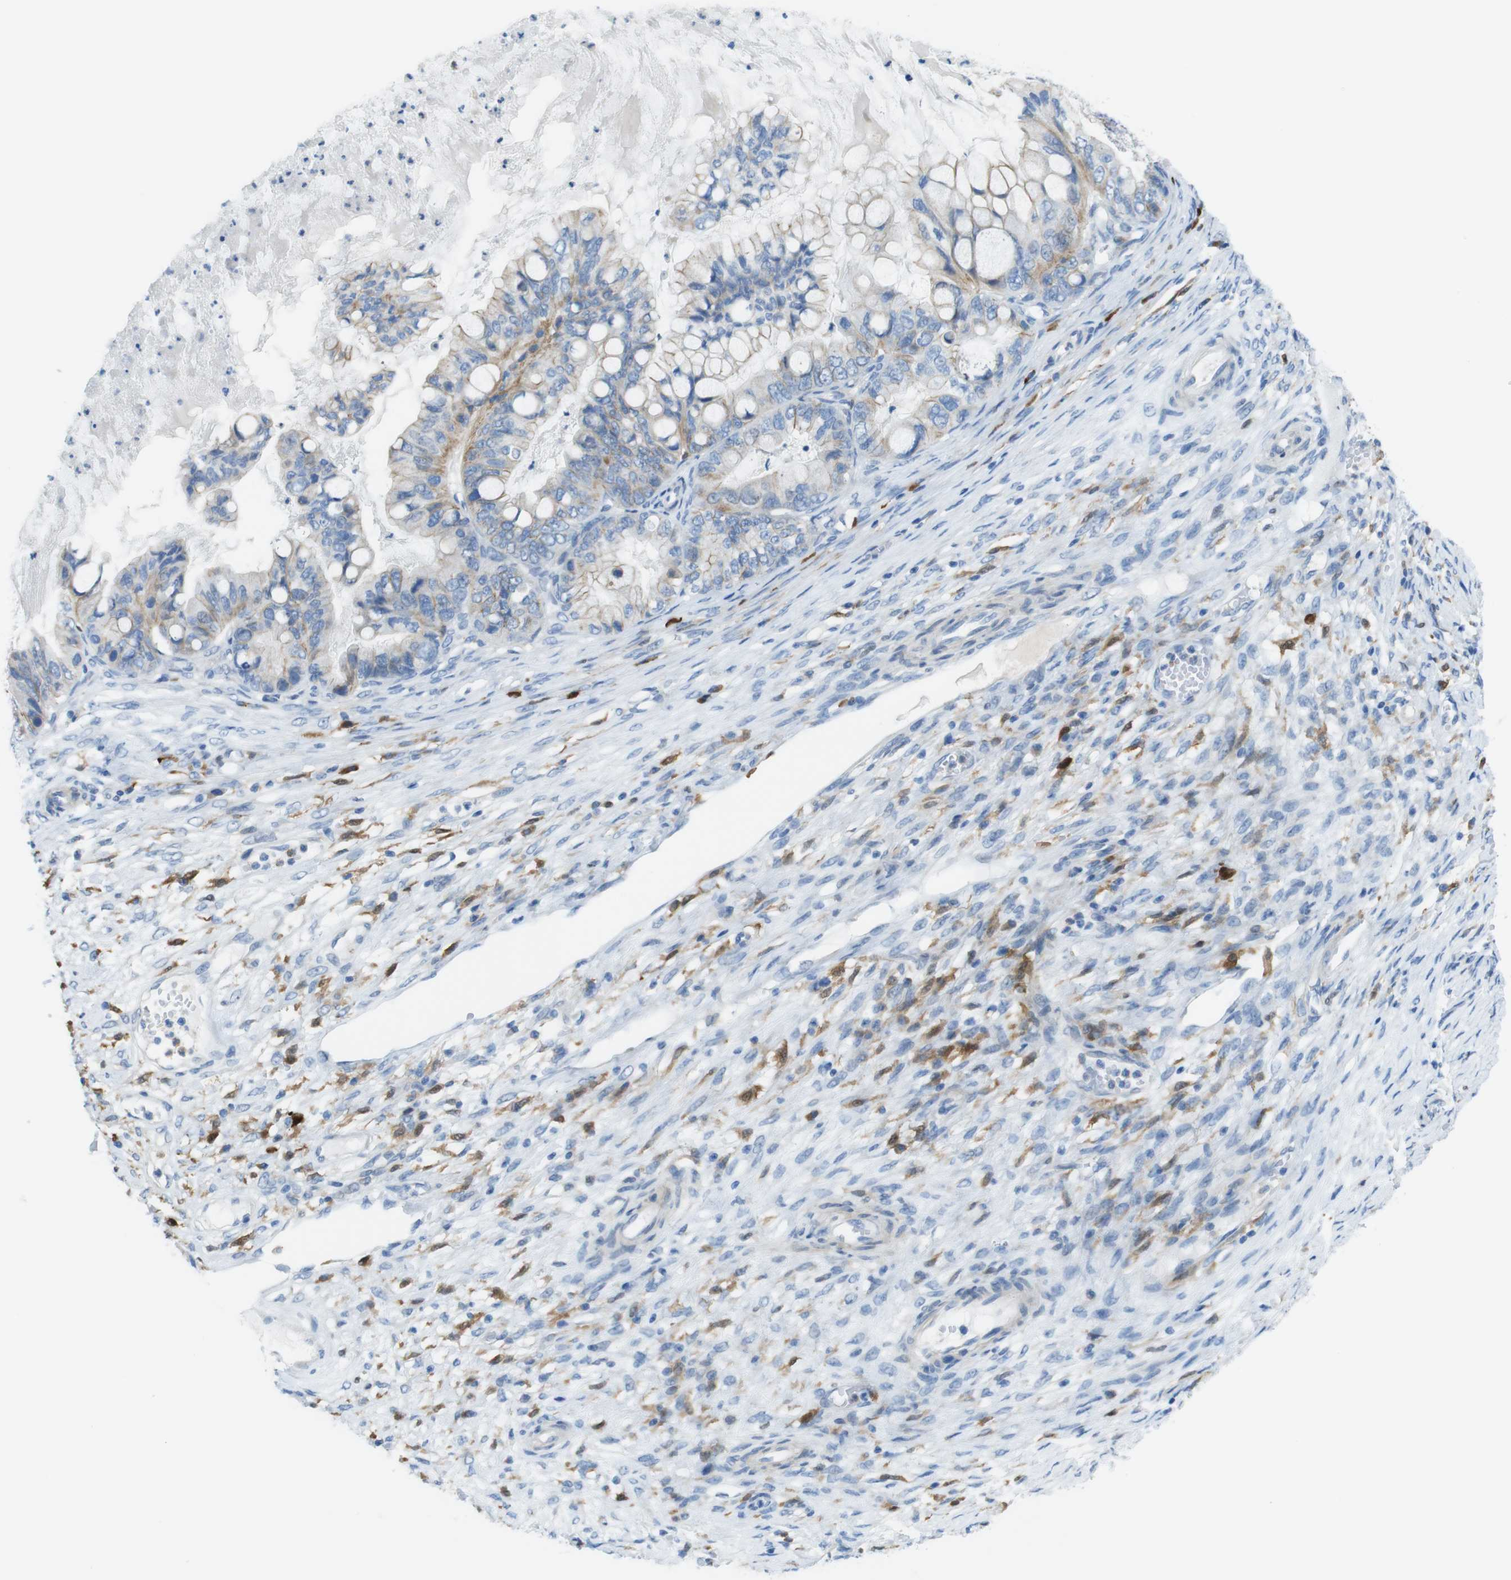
{"staining": {"intensity": "weak", "quantity": "25%-75%", "location": "cytoplasmic/membranous"}, "tissue": "ovarian cancer", "cell_type": "Tumor cells", "image_type": "cancer", "snomed": [{"axis": "morphology", "description": "Cystadenocarcinoma, mucinous, NOS"}, {"axis": "topography", "description": "Ovary"}], "caption": "A low amount of weak cytoplasmic/membranous staining is identified in approximately 25%-75% of tumor cells in mucinous cystadenocarcinoma (ovarian) tissue. Immunohistochemistry stains the protein of interest in brown and the nuclei are stained blue.", "gene": "CLMN", "patient": {"sex": "female", "age": 80}}